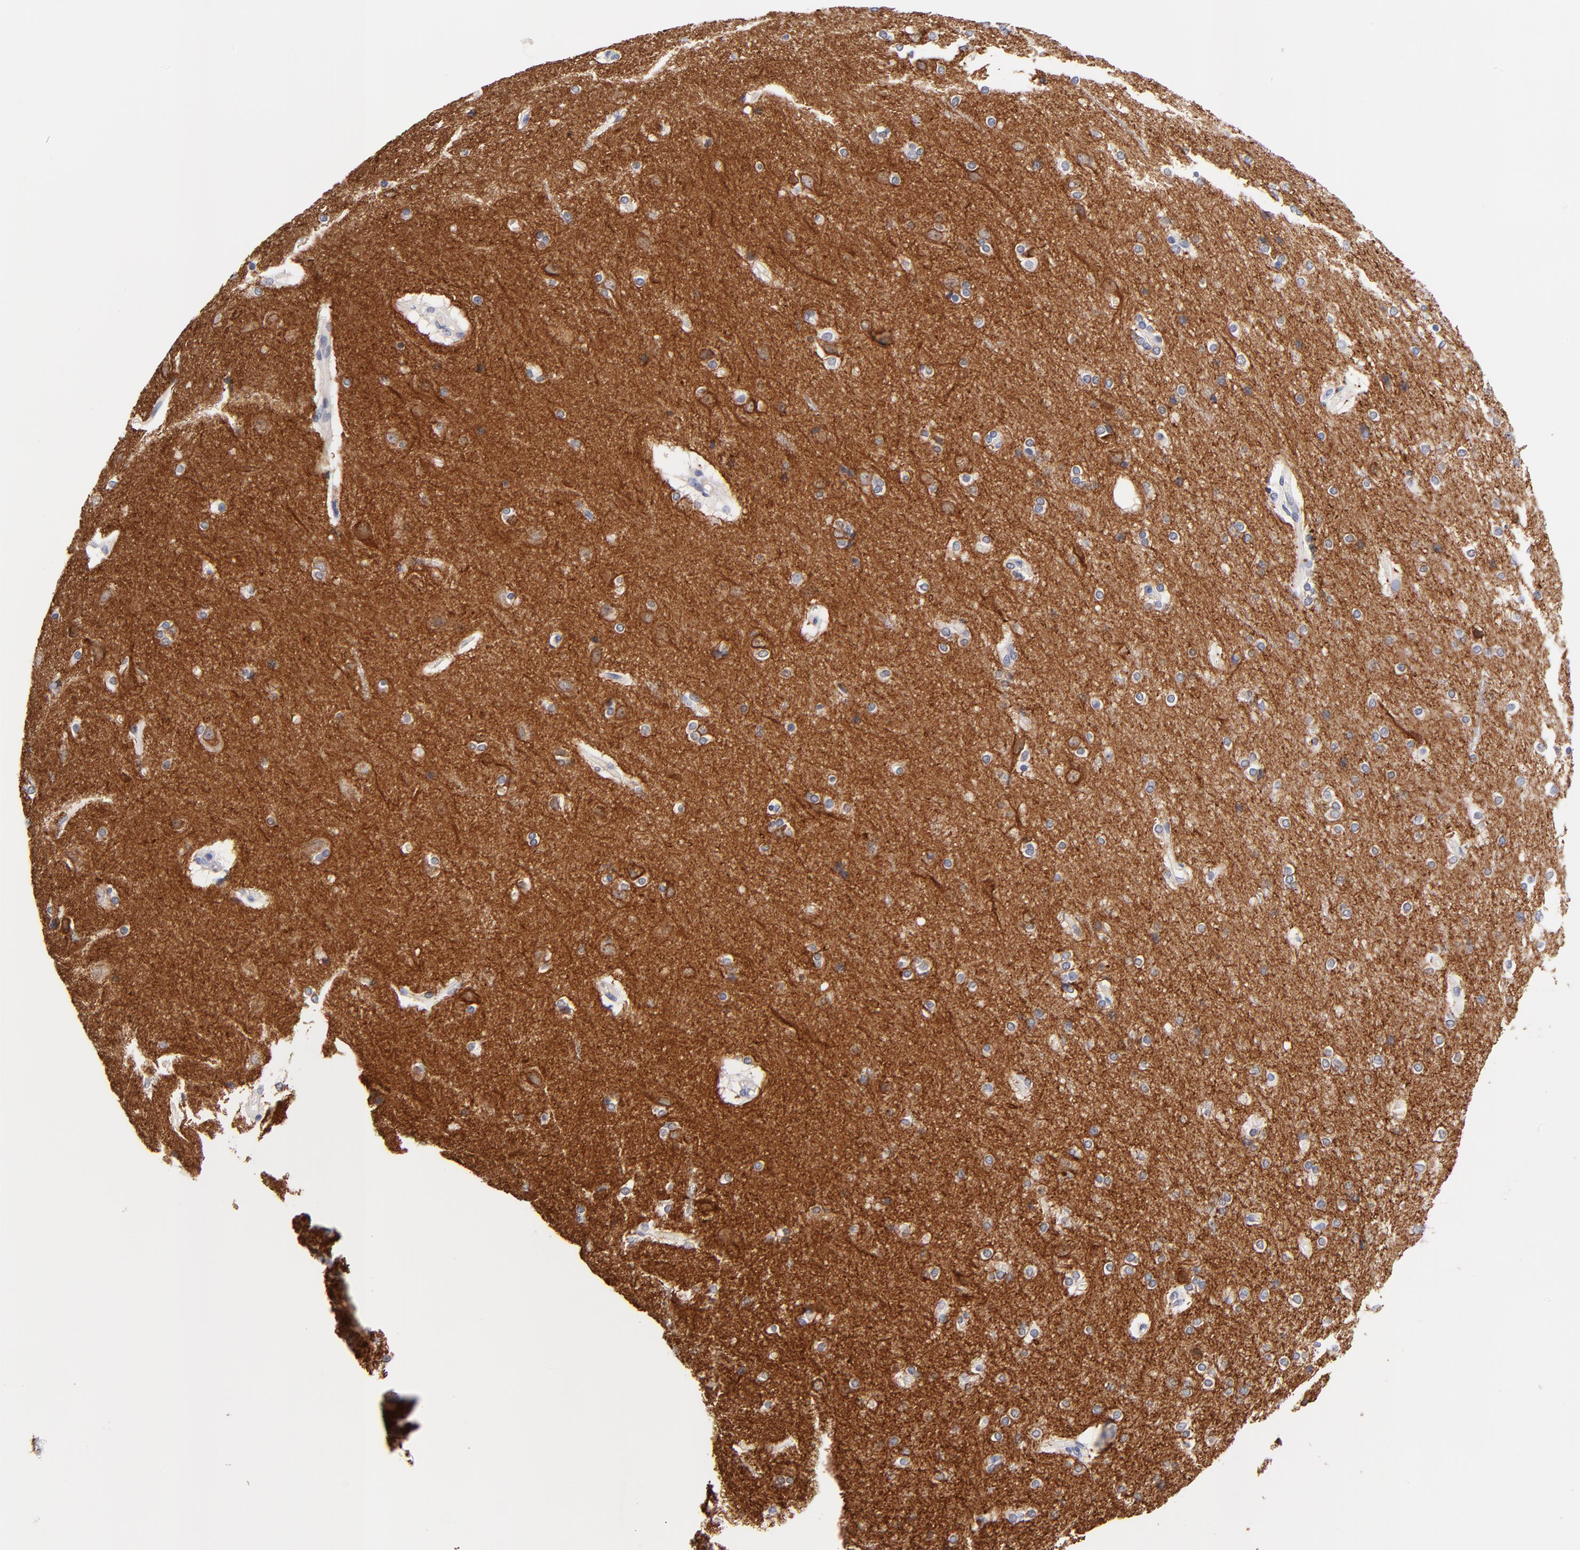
{"staining": {"intensity": "weak", "quantity": "25%-75%", "location": "cytoplasmic/membranous"}, "tissue": "cerebral cortex", "cell_type": "Endothelial cells", "image_type": "normal", "snomed": [{"axis": "morphology", "description": "Normal tissue, NOS"}, {"axis": "topography", "description": "Cerebral cortex"}], "caption": "A low amount of weak cytoplasmic/membranous staining is identified in approximately 25%-75% of endothelial cells in unremarkable cerebral cortex.", "gene": "FAM117B", "patient": {"sex": "male", "age": 62}}